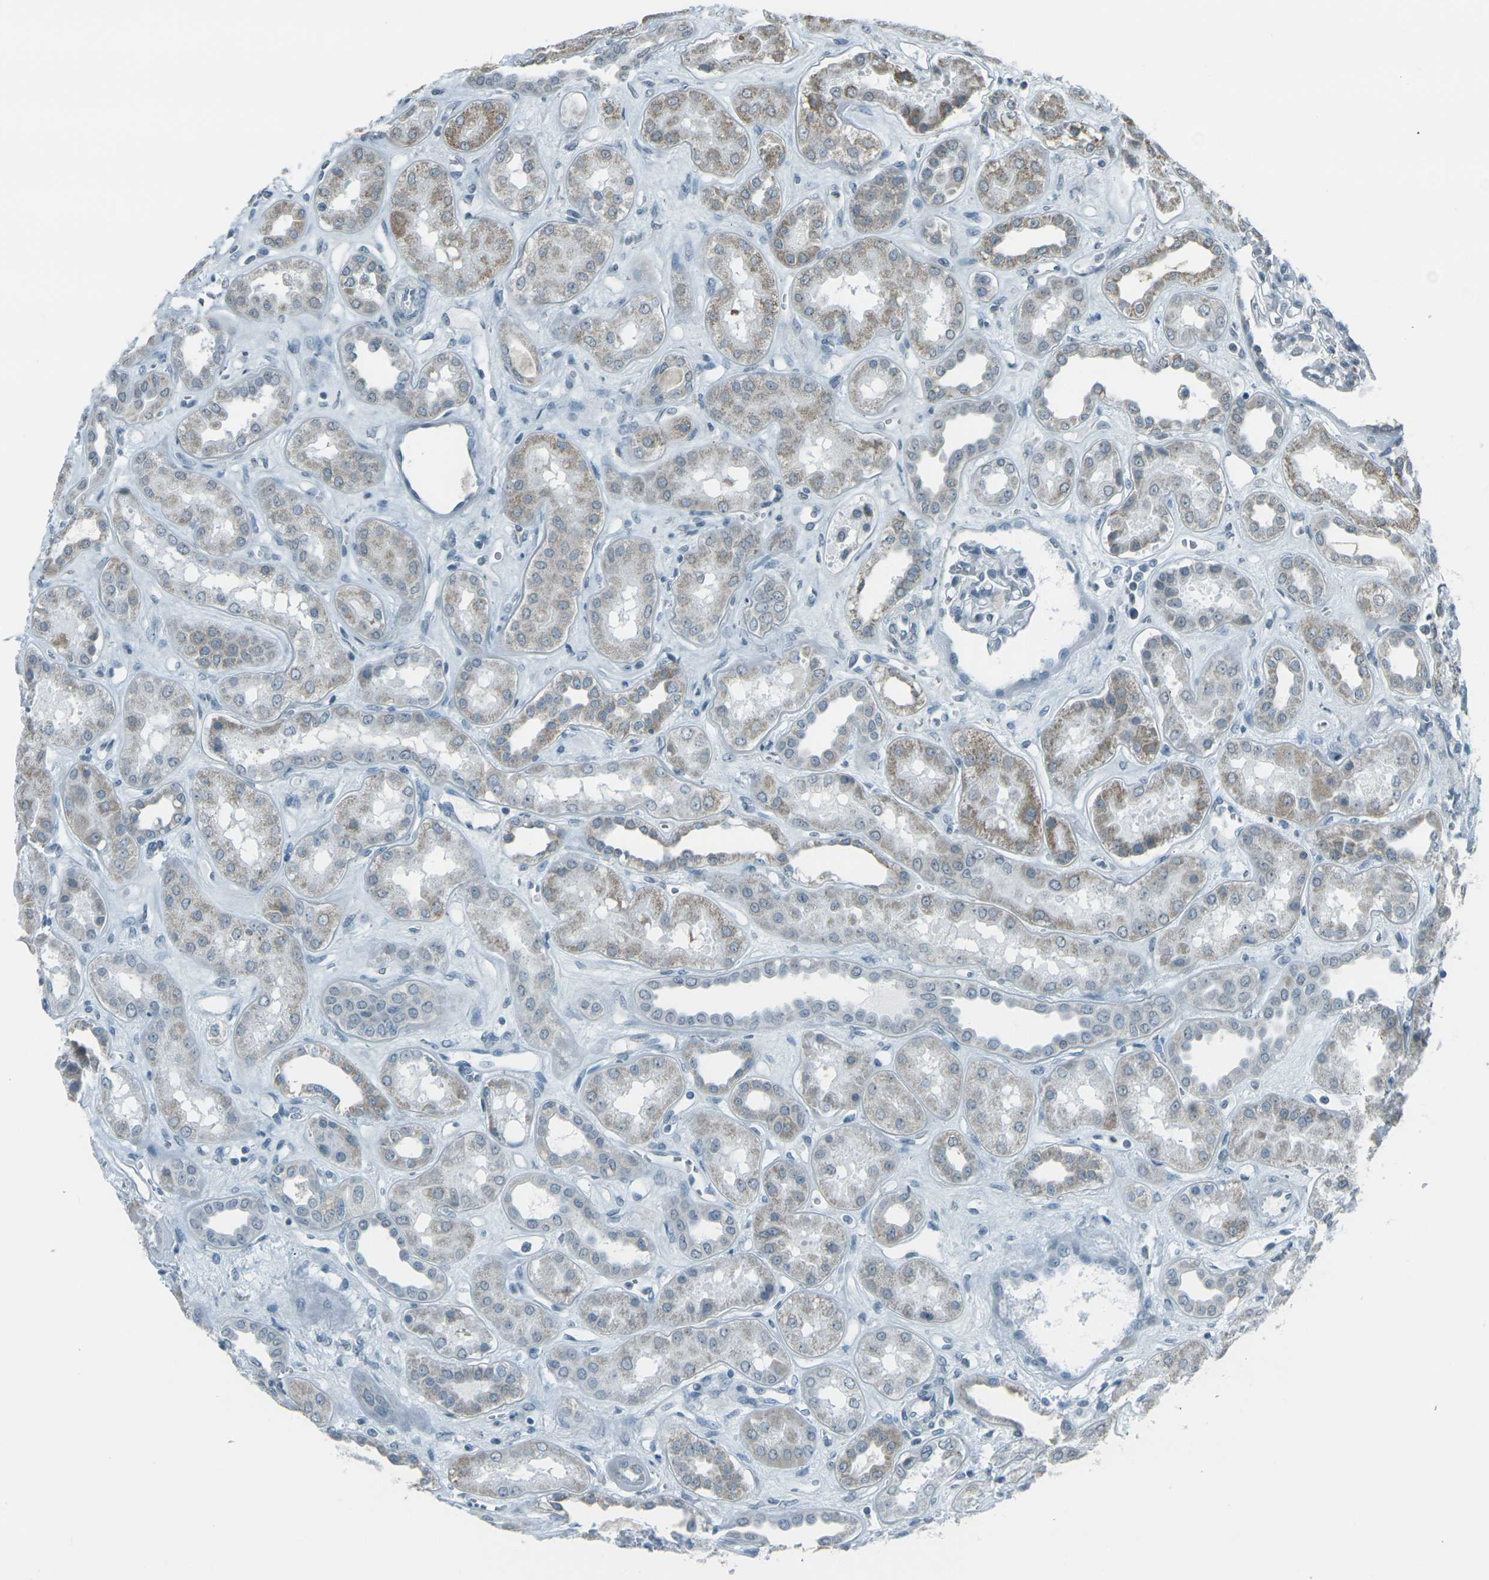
{"staining": {"intensity": "negative", "quantity": "none", "location": "none"}, "tissue": "kidney", "cell_type": "Cells in glomeruli", "image_type": "normal", "snomed": [{"axis": "morphology", "description": "Normal tissue, NOS"}, {"axis": "topography", "description": "Kidney"}], "caption": "Protein analysis of benign kidney reveals no significant positivity in cells in glomeruli.", "gene": "H2BC1", "patient": {"sex": "male", "age": 59}}